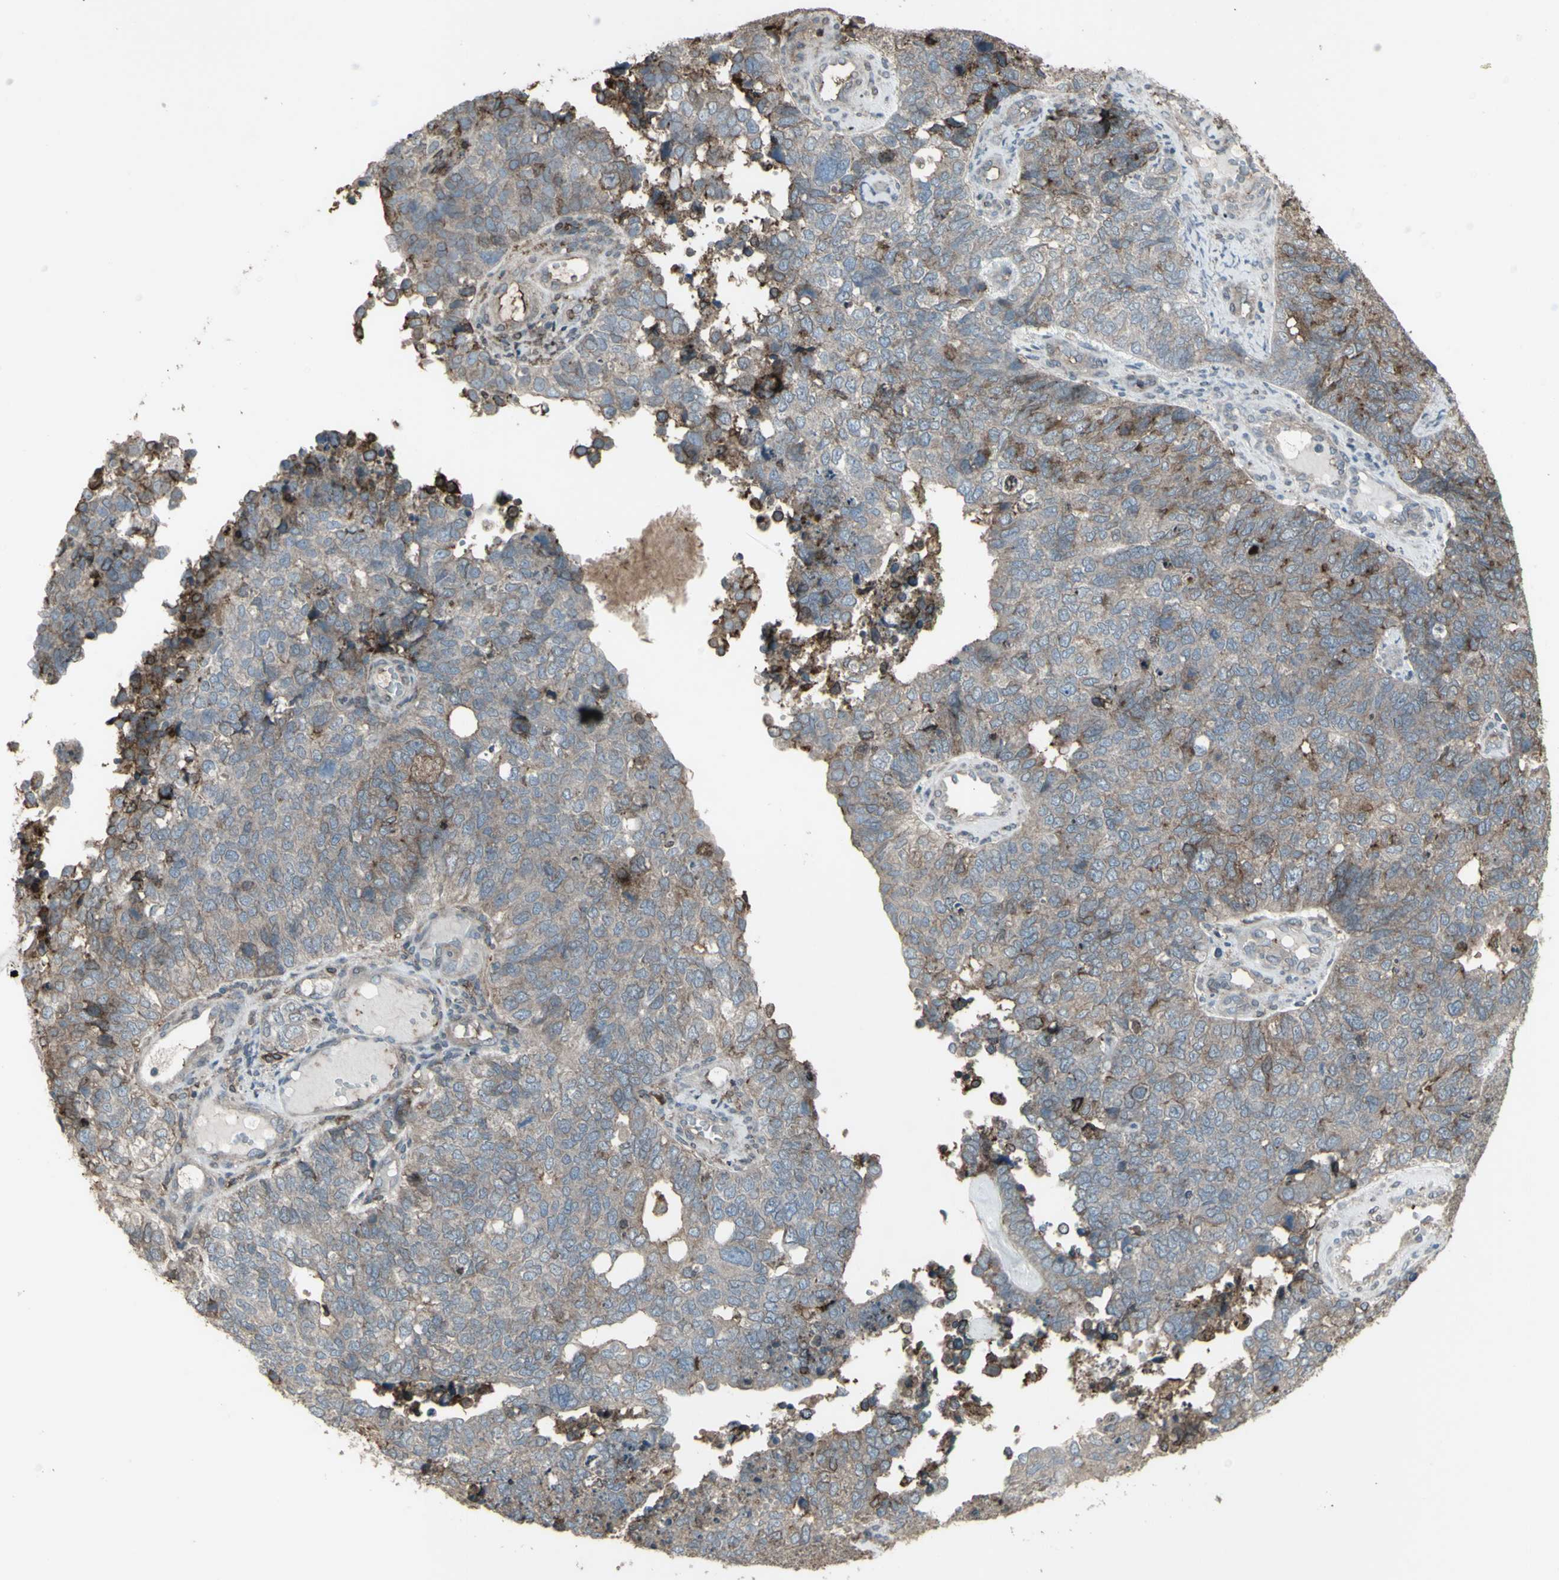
{"staining": {"intensity": "moderate", "quantity": "<25%", "location": "cytoplasmic/membranous"}, "tissue": "cervical cancer", "cell_type": "Tumor cells", "image_type": "cancer", "snomed": [{"axis": "morphology", "description": "Squamous cell carcinoma, NOS"}, {"axis": "topography", "description": "Cervix"}], "caption": "Immunohistochemistry staining of cervical cancer (squamous cell carcinoma), which displays low levels of moderate cytoplasmic/membranous staining in approximately <25% of tumor cells indicating moderate cytoplasmic/membranous protein staining. The staining was performed using DAB (3,3'-diaminobenzidine) (brown) for protein detection and nuclei were counterstained in hematoxylin (blue).", "gene": "SMO", "patient": {"sex": "female", "age": 63}}